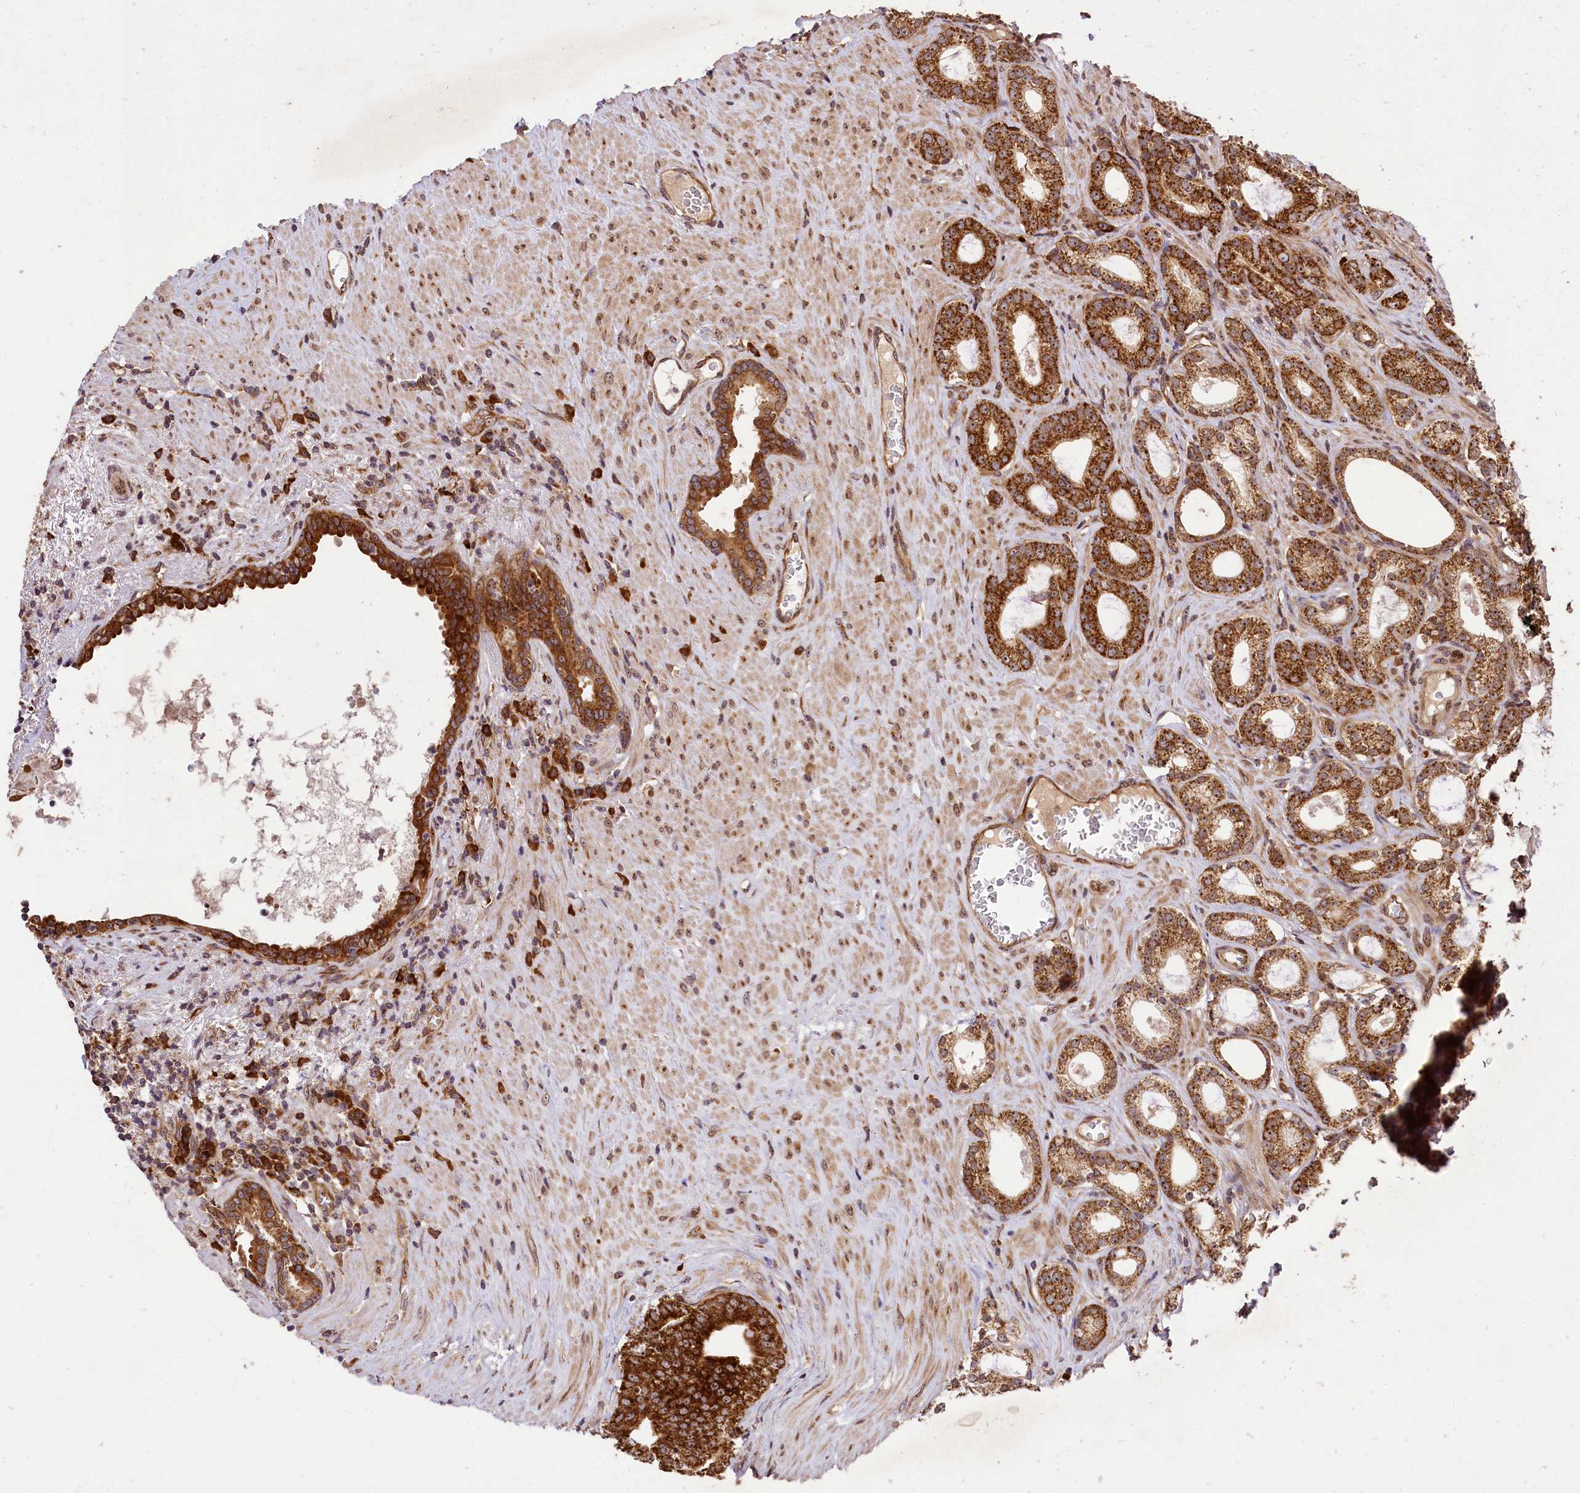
{"staining": {"intensity": "strong", "quantity": ">75%", "location": "cytoplasmic/membranous"}, "tissue": "prostate cancer", "cell_type": "Tumor cells", "image_type": "cancer", "snomed": [{"axis": "morphology", "description": "Adenocarcinoma, Low grade"}, {"axis": "topography", "description": "Prostate"}], "caption": "Strong cytoplasmic/membranous protein positivity is seen in about >75% of tumor cells in adenocarcinoma (low-grade) (prostate). (DAB IHC with brightfield microscopy, high magnification).", "gene": "LARP4", "patient": {"sex": "male", "age": 71}}